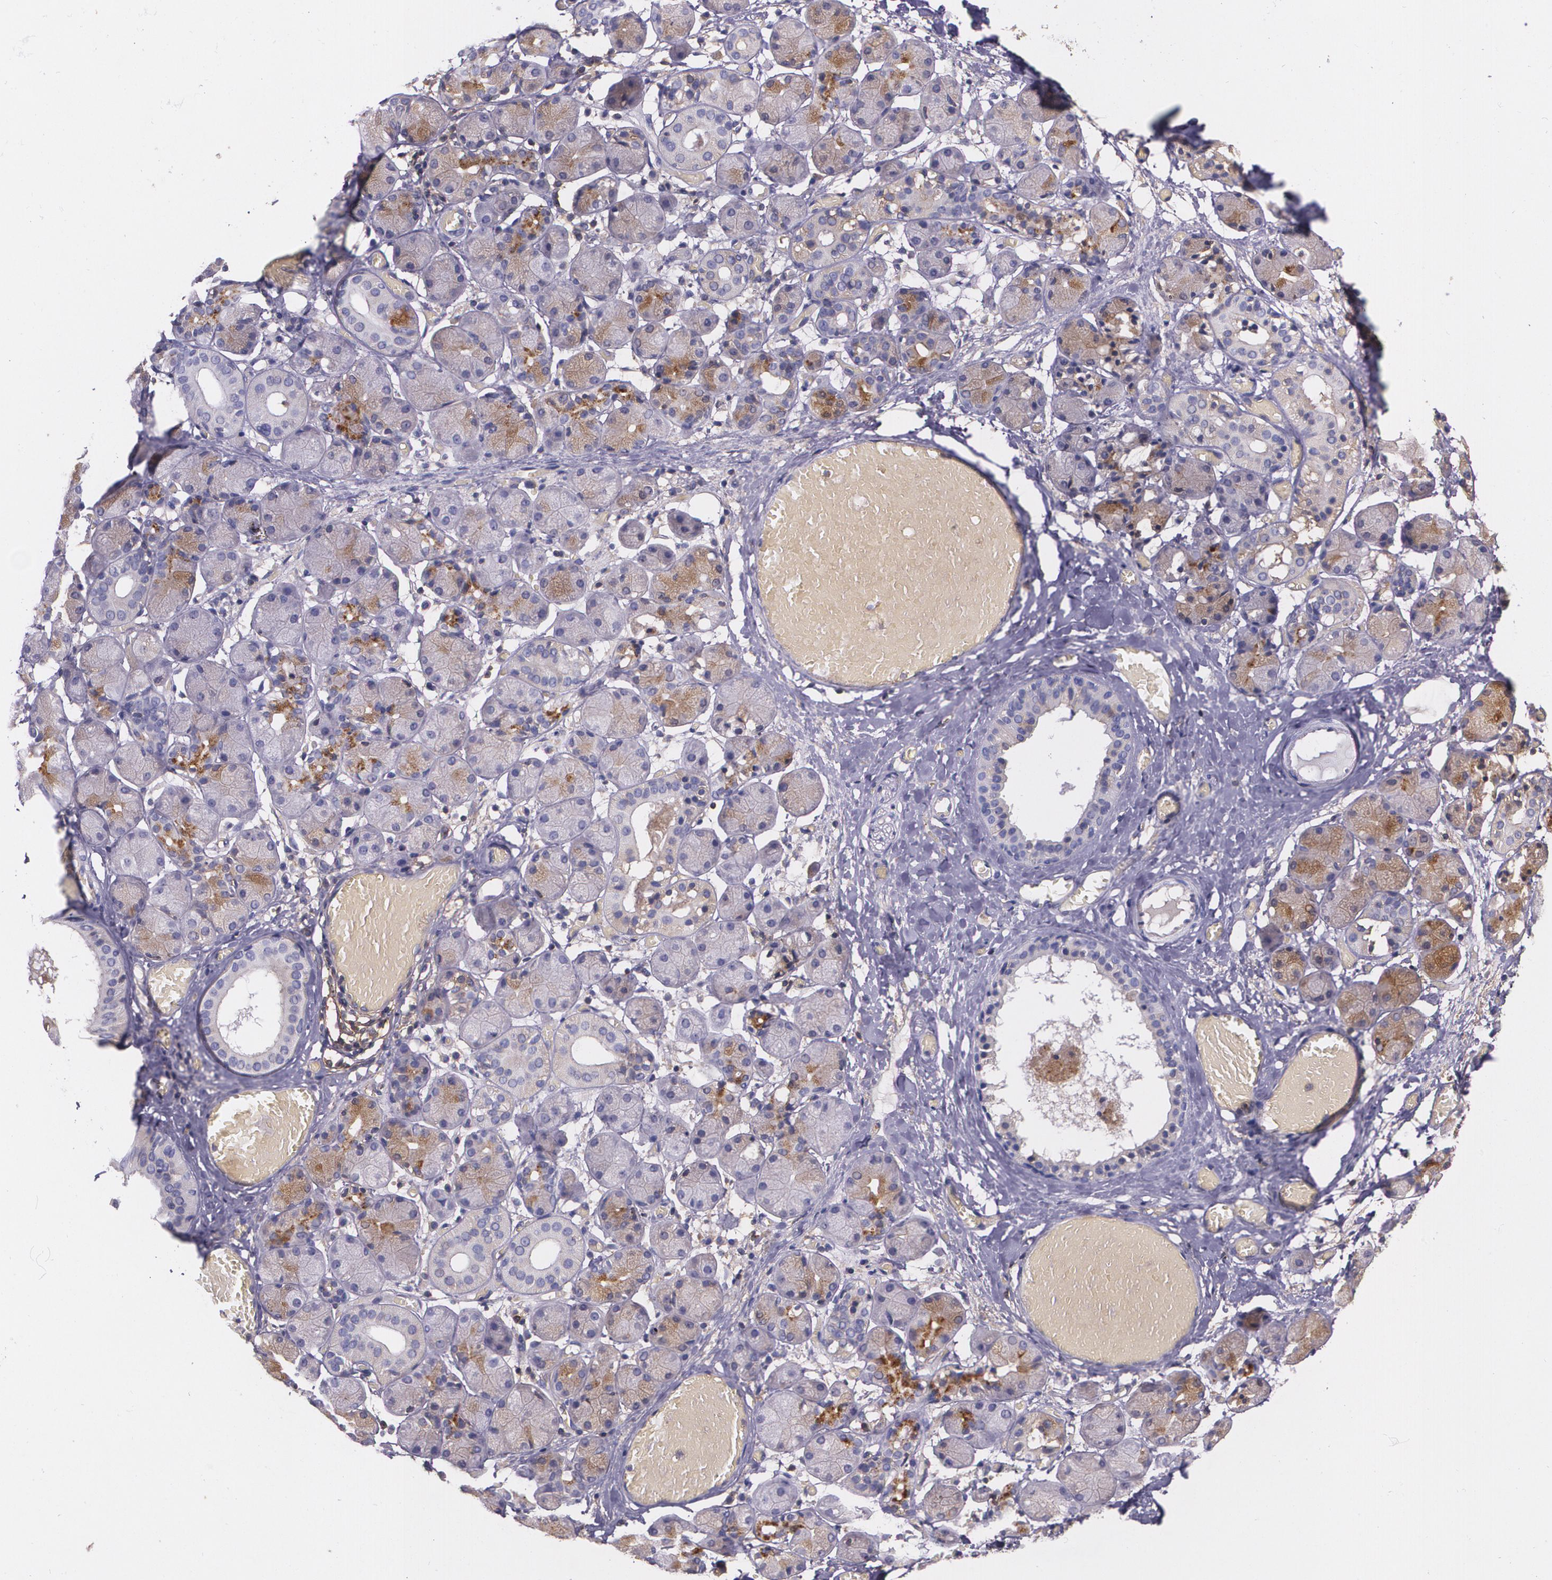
{"staining": {"intensity": "moderate", "quantity": "<25%", "location": "cytoplasmic/membranous"}, "tissue": "salivary gland", "cell_type": "Glandular cells", "image_type": "normal", "snomed": [{"axis": "morphology", "description": "Normal tissue, NOS"}, {"axis": "topography", "description": "Salivary gland"}], "caption": "Immunohistochemistry staining of normal salivary gland, which exhibits low levels of moderate cytoplasmic/membranous staining in about <25% of glandular cells indicating moderate cytoplasmic/membranous protein staining. The staining was performed using DAB (3,3'-diaminobenzidine) (brown) for protein detection and nuclei were counterstained in hematoxylin (blue).", "gene": "B2M", "patient": {"sex": "female", "age": 24}}